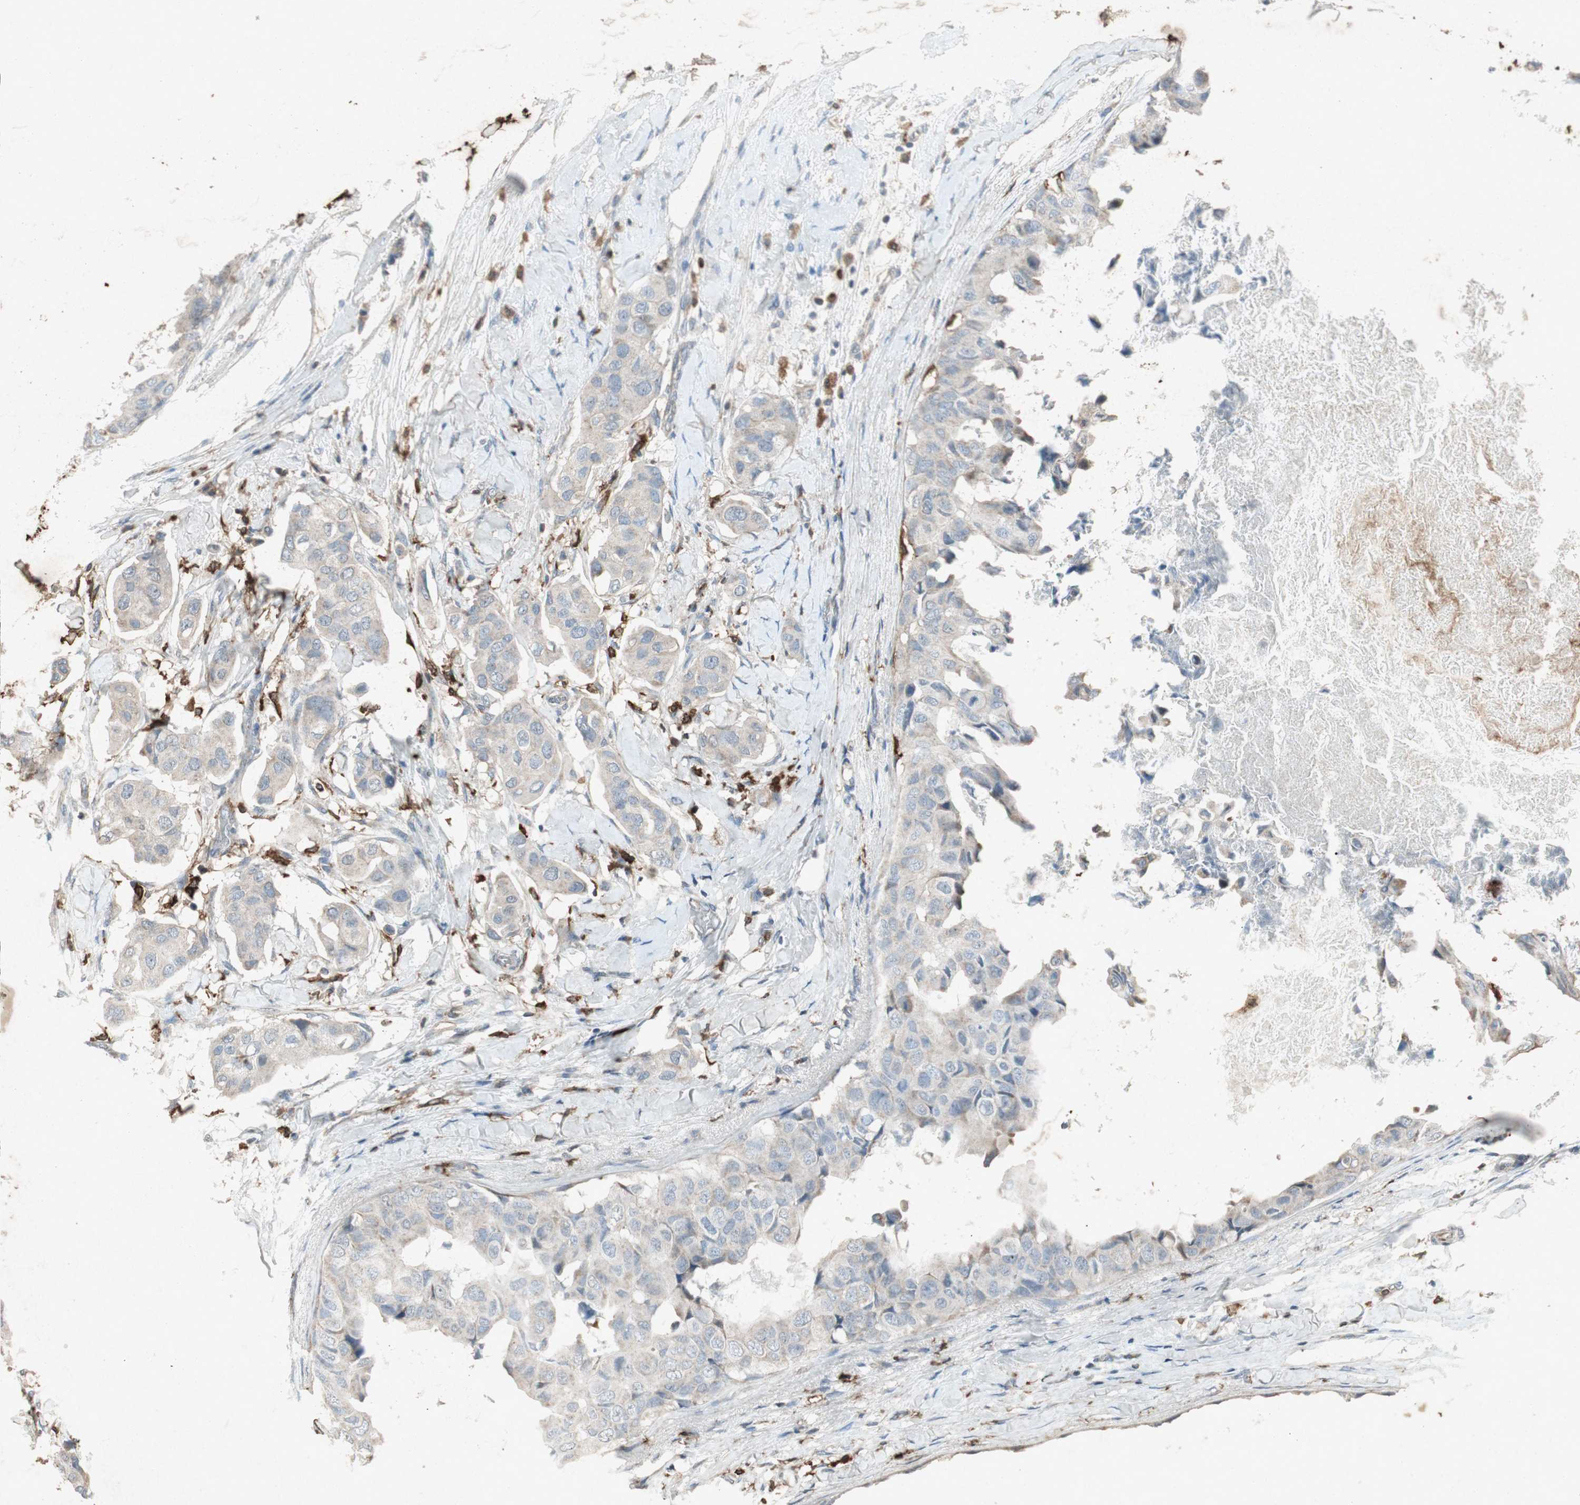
{"staining": {"intensity": "negative", "quantity": "none", "location": "none"}, "tissue": "breast cancer", "cell_type": "Tumor cells", "image_type": "cancer", "snomed": [{"axis": "morphology", "description": "Duct carcinoma"}, {"axis": "topography", "description": "Breast"}], "caption": "DAB (3,3'-diaminobenzidine) immunohistochemical staining of human breast intraductal carcinoma demonstrates no significant expression in tumor cells. (DAB (3,3'-diaminobenzidine) immunohistochemistry (IHC) with hematoxylin counter stain).", "gene": "TYROBP", "patient": {"sex": "female", "age": 40}}